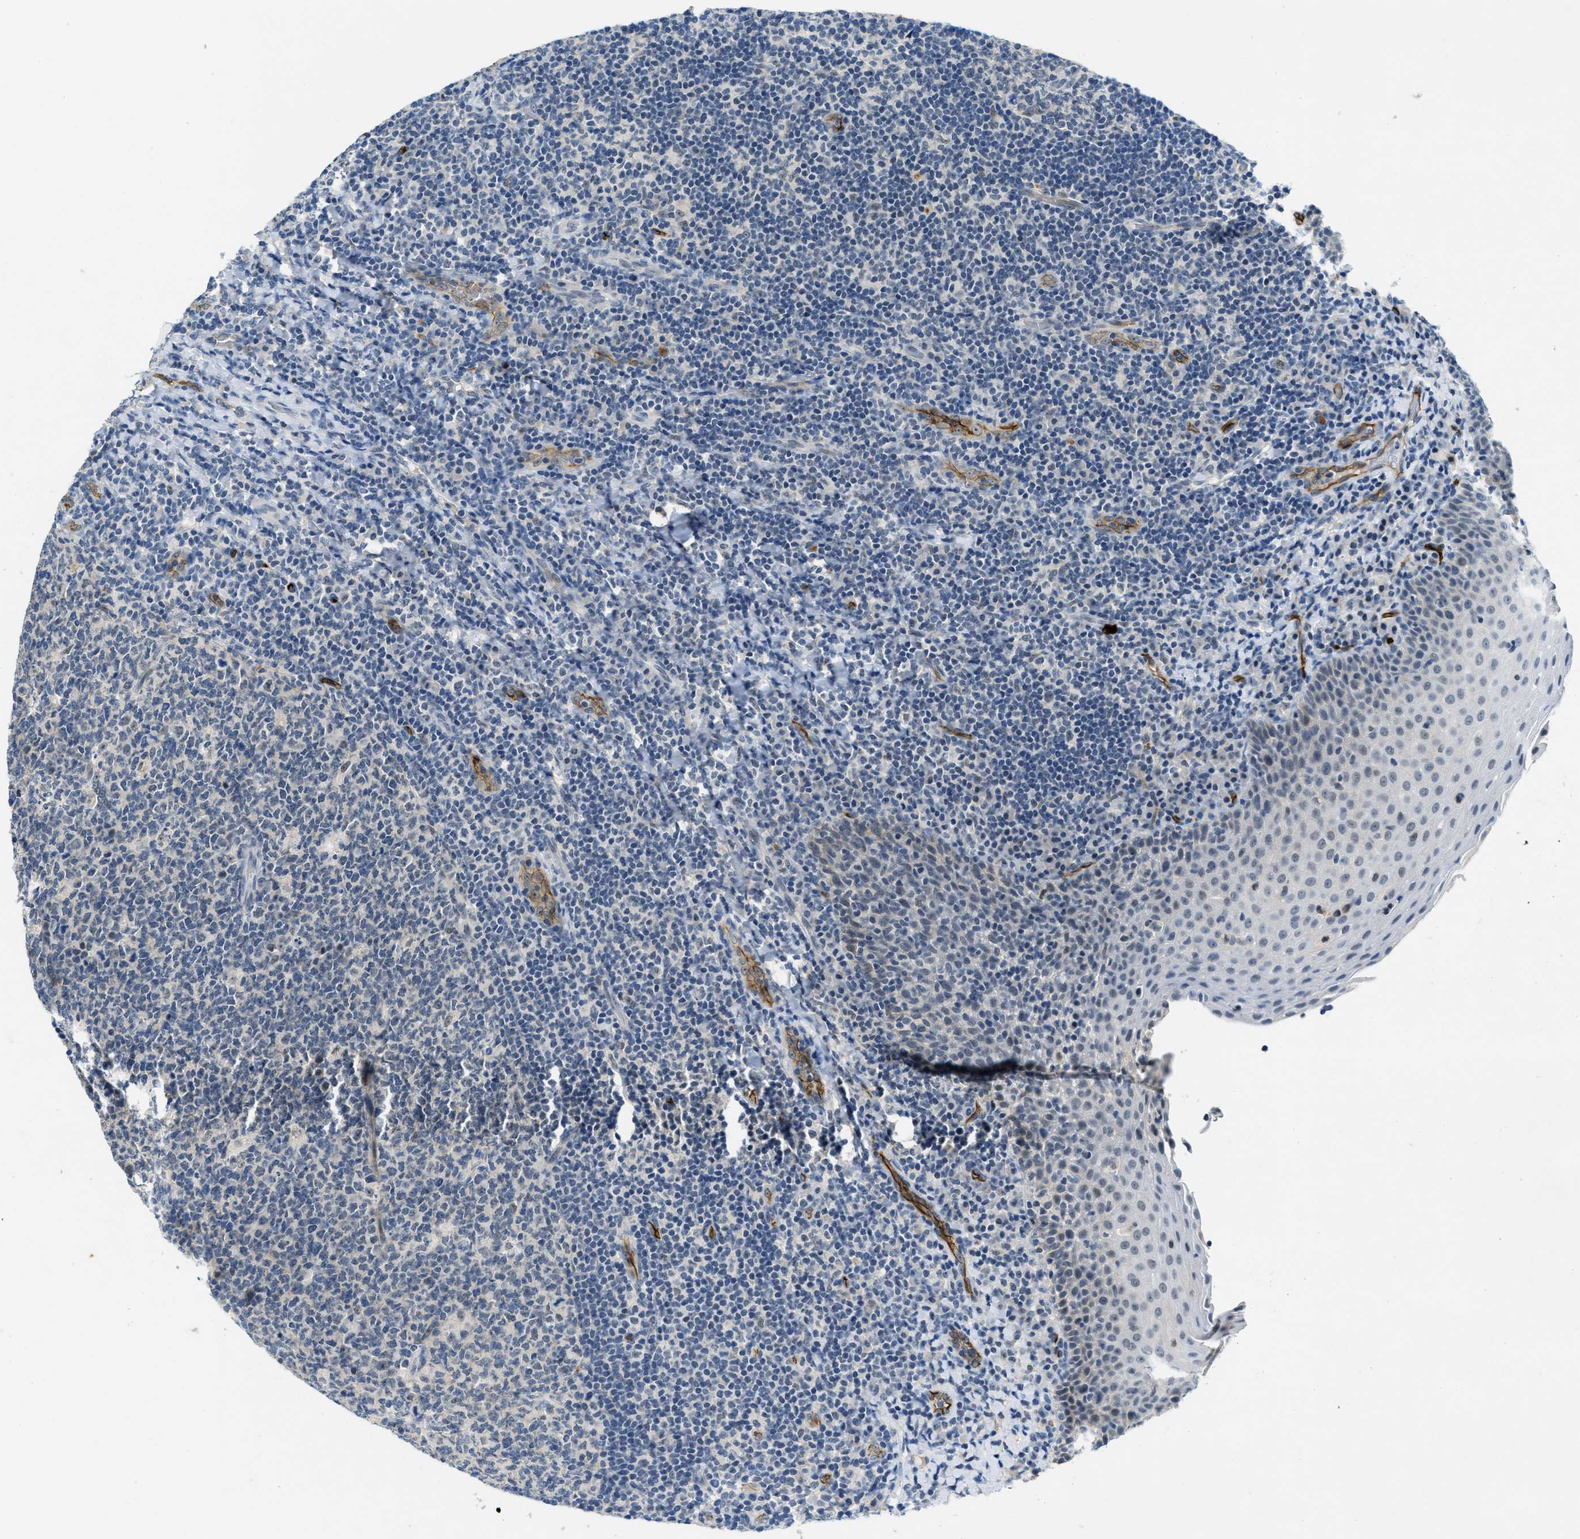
{"staining": {"intensity": "negative", "quantity": "none", "location": "none"}, "tissue": "tonsil", "cell_type": "Germinal center cells", "image_type": "normal", "snomed": [{"axis": "morphology", "description": "Normal tissue, NOS"}, {"axis": "topography", "description": "Tonsil"}], "caption": "The histopathology image displays no staining of germinal center cells in normal tonsil. (DAB (3,3'-diaminobenzidine) immunohistochemistry (IHC) with hematoxylin counter stain).", "gene": "SLCO2A1", "patient": {"sex": "male", "age": 17}}